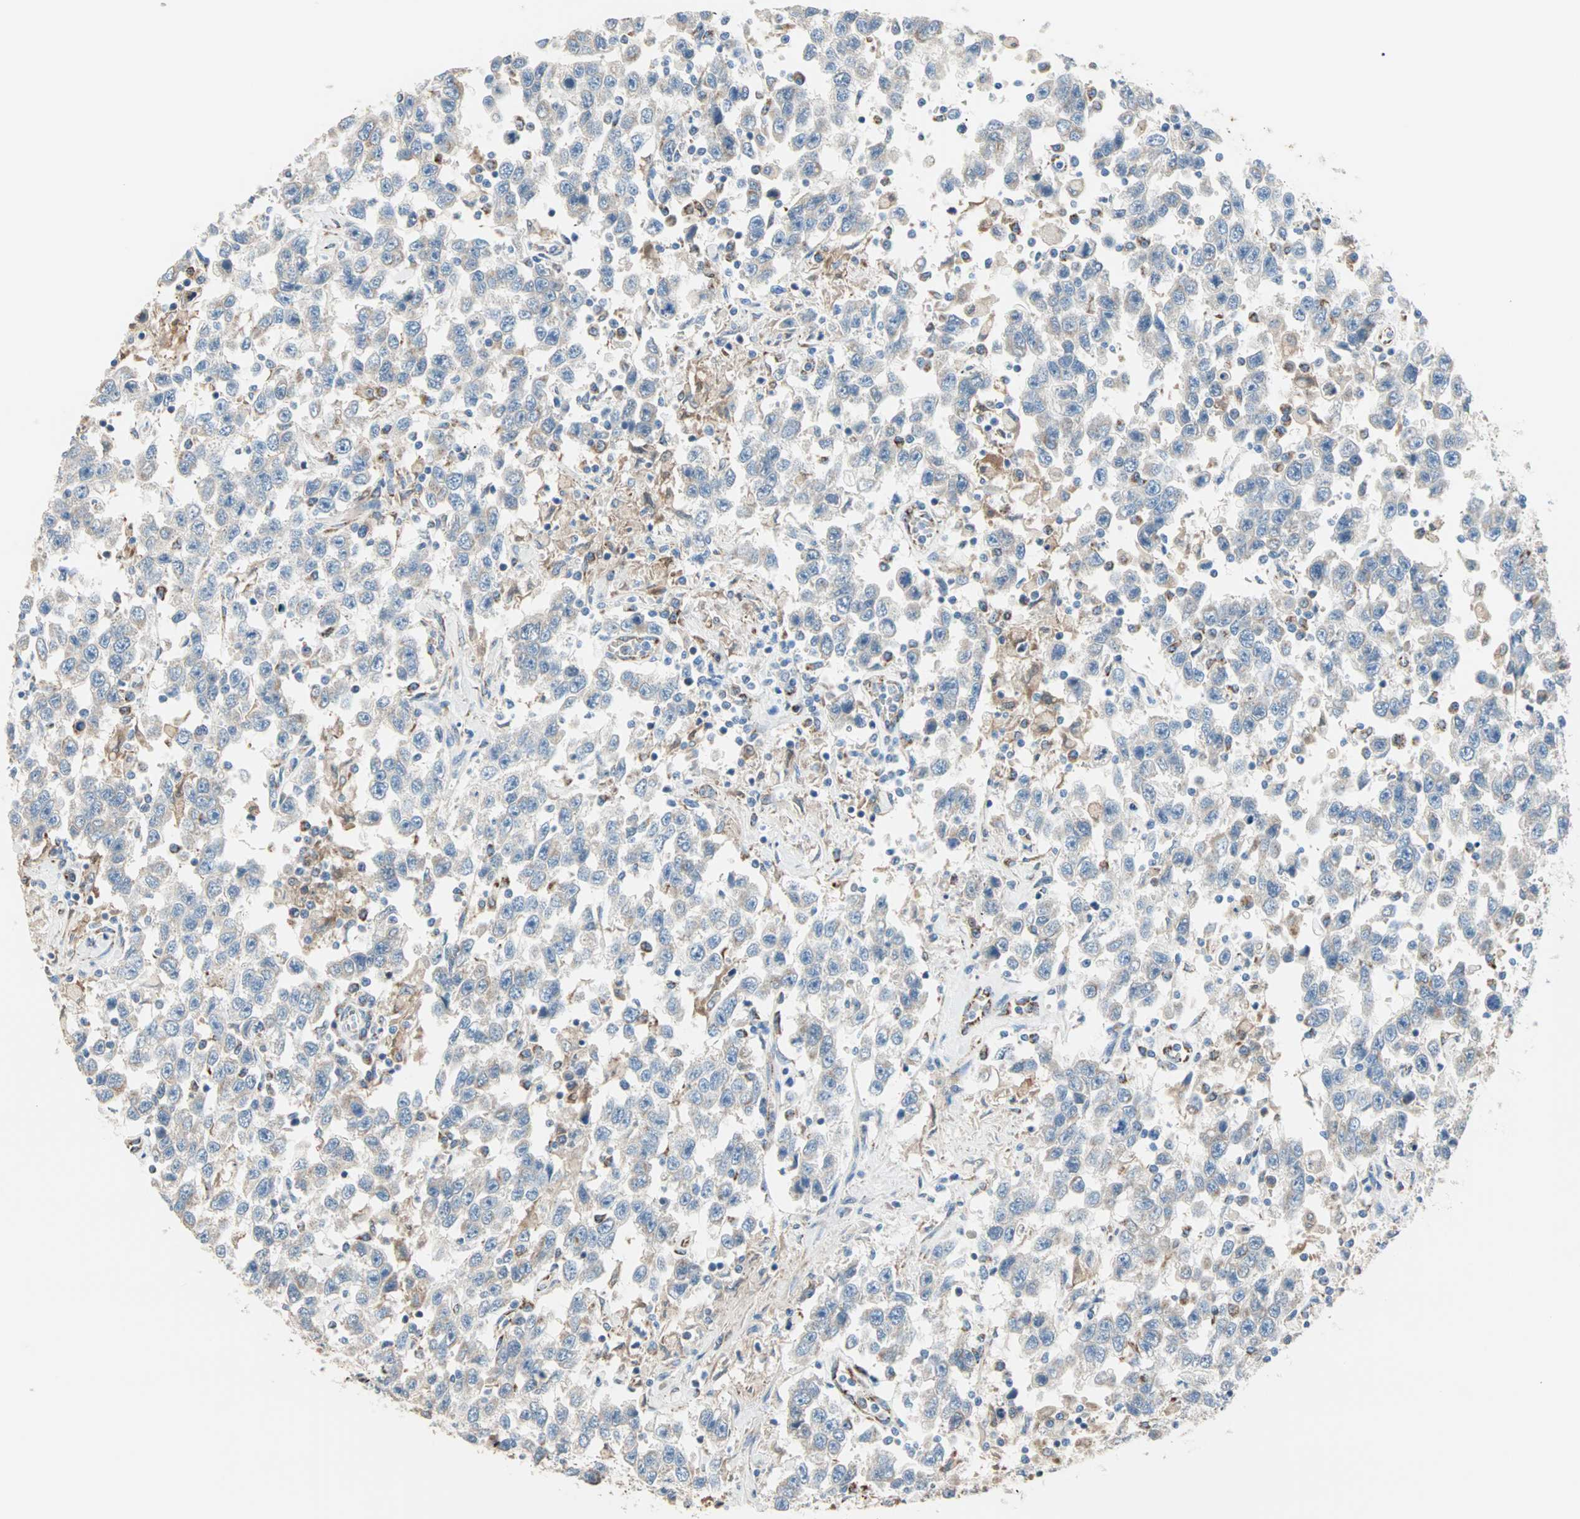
{"staining": {"intensity": "negative", "quantity": "none", "location": "none"}, "tissue": "testis cancer", "cell_type": "Tumor cells", "image_type": "cancer", "snomed": [{"axis": "morphology", "description": "Seminoma, NOS"}, {"axis": "topography", "description": "Testis"}], "caption": "Tumor cells show no significant staining in testis cancer (seminoma). (DAB (3,3'-diaminobenzidine) immunohistochemistry, high magnification).", "gene": "TST", "patient": {"sex": "male", "age": 41}}